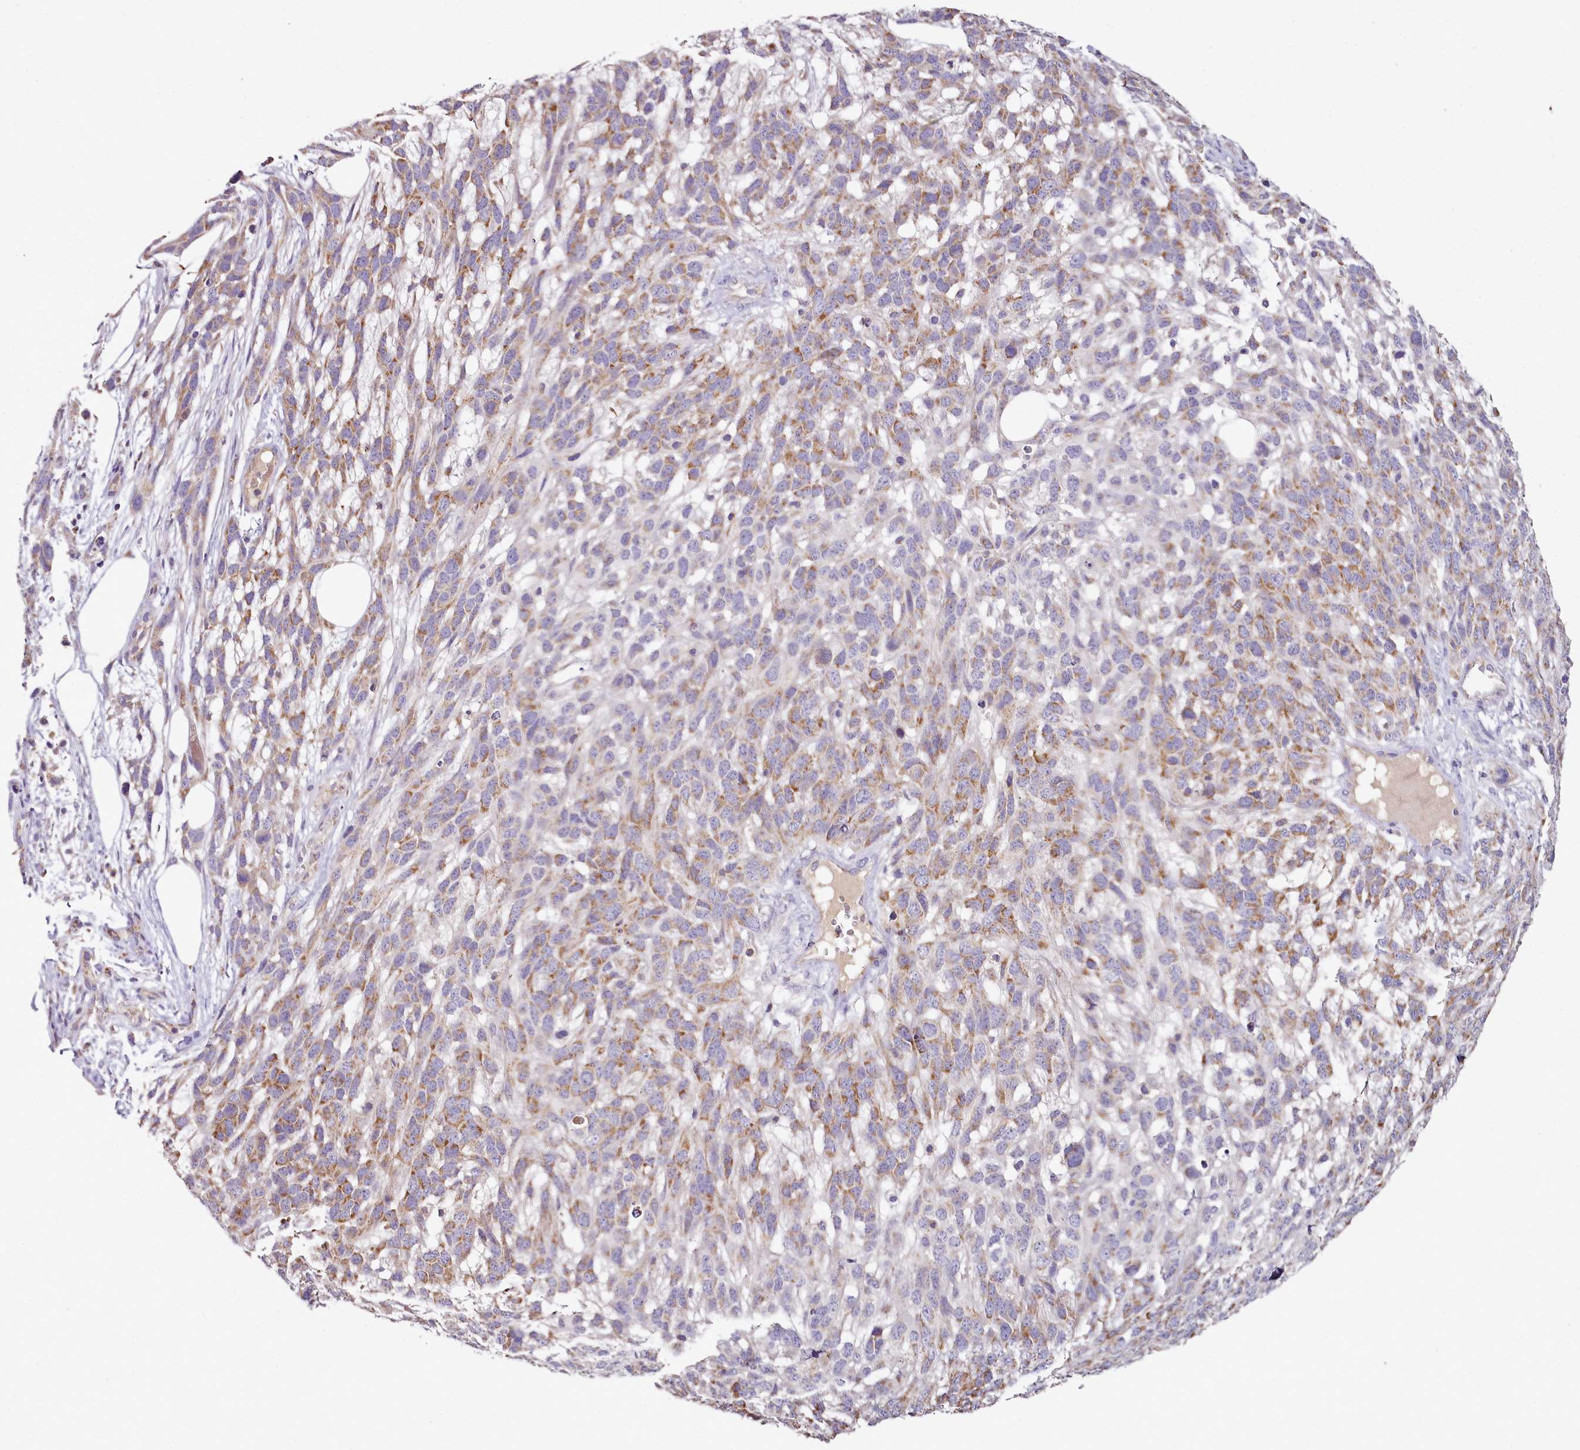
{"staining": {"intensity": "moderate", "quantity": "25%-75%", "location": "cytoplasmic/membranous"}, "tissue": "melanoma", "cell_type": "Tumor cells", "image_type": "cancer", "snomed": [{"axis": "morphology", "description": "Normal morphology"}, {"axis": "morphology", "description": "Malignant melanoma, NOS"}, {"axis": "topography", "description": "Skin"}], "caption": "Immunohistochemistry histopathology image of malignant melanoma stained for a protein (brown), which demonstrates medium levels of moderate cytoplasmic/membranous staining in about 25%-75% of tumor cells.", "gene": "ACSS1", "patient": {"sex": "female", "age": 72}}